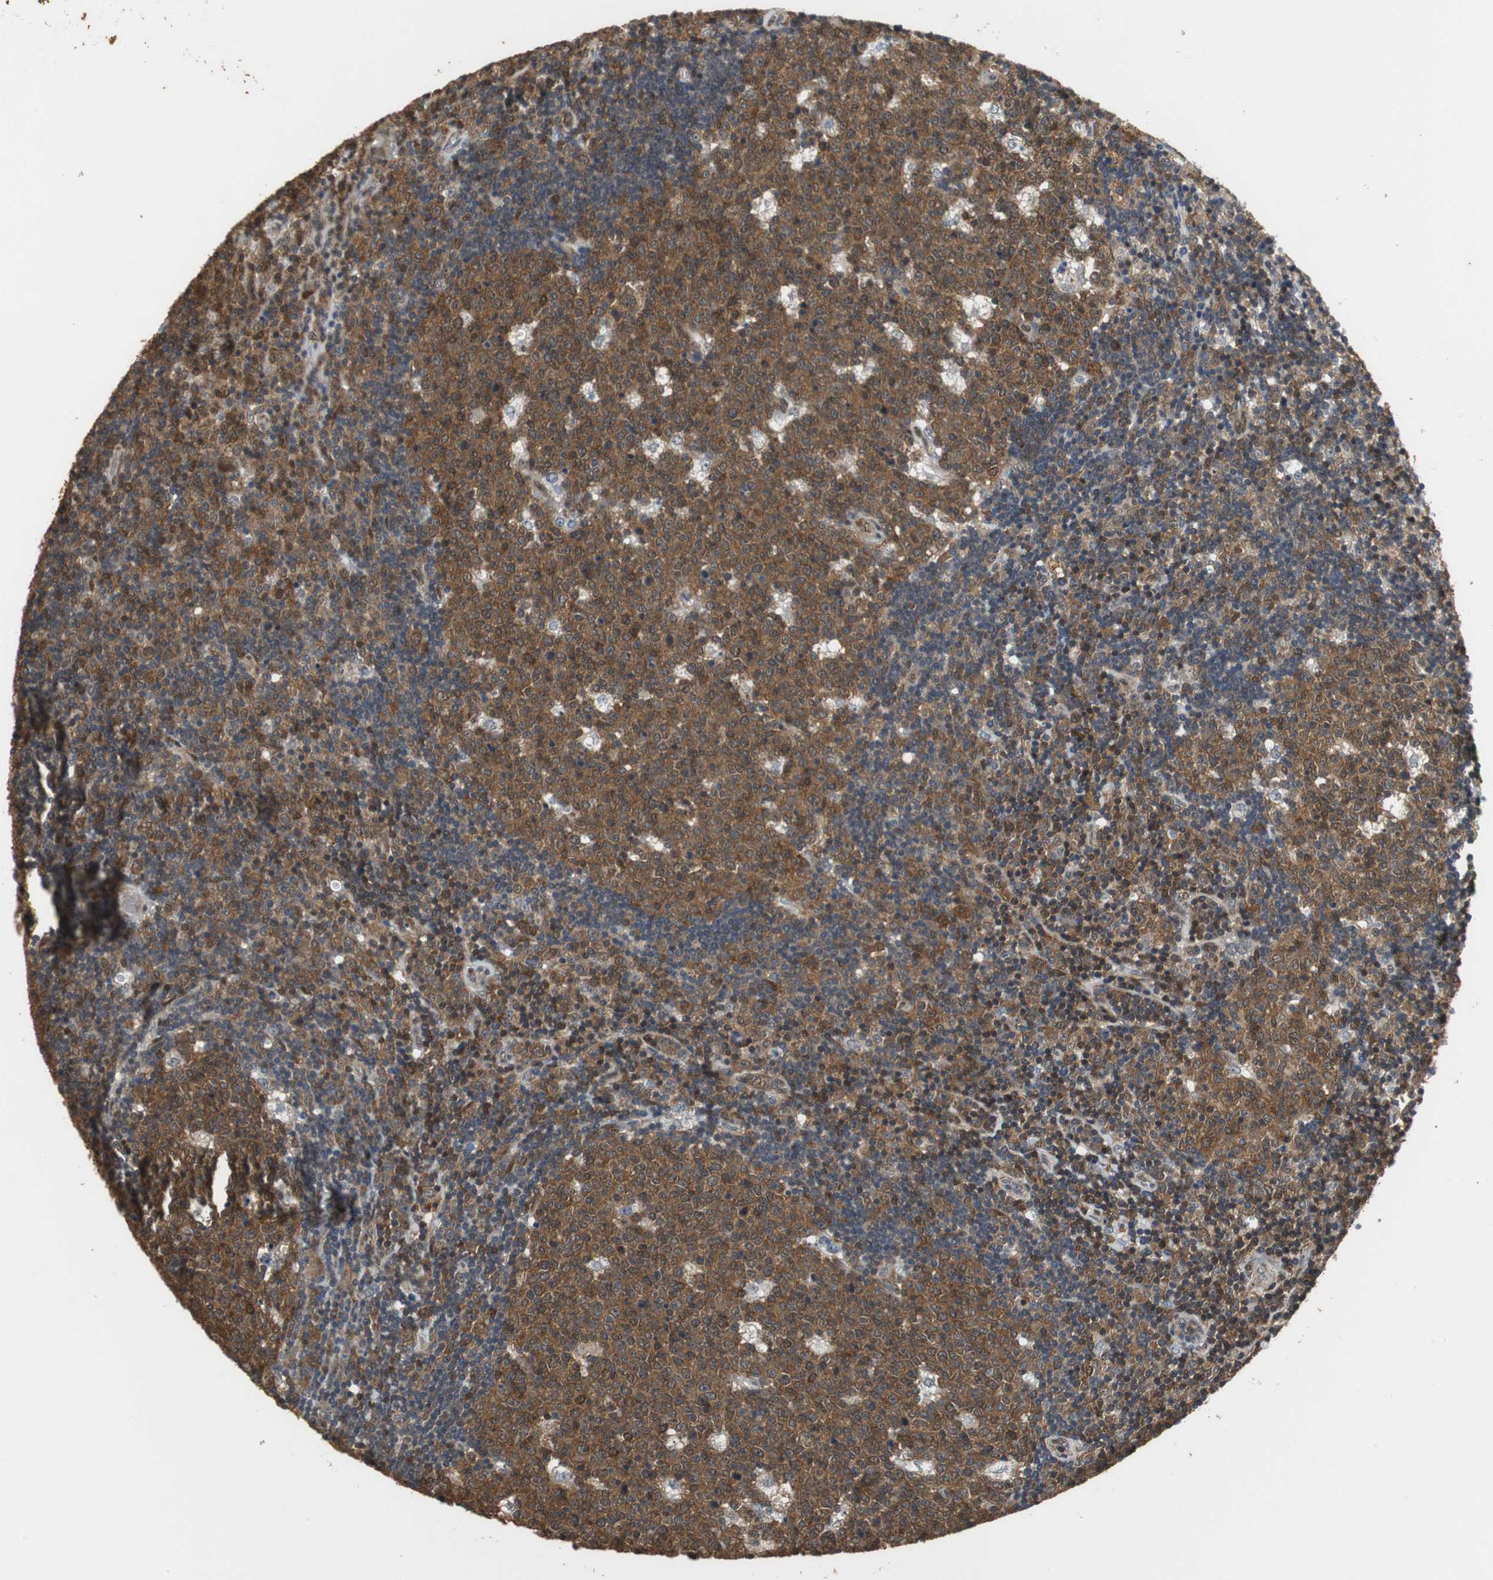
{"staining": {"intensity": "strong", "quantity": ">75%", "location": "cytoplasmic/membranous,nuclear"}, "tissue": "lymph node", "cell_type": "Germinal center cells", "image_type": "normal", "snomed": [{"axis": "morphology", "description": "Normal tissue, NOS"}, {"axis": "topography", "description": "Lymph node"}, {"axis": "topography", "description": "Salivary gland"}], "caption": "High-magnification brightfield microscopy of normal lymph node stained with DAB (brown) and counterstained with hematoxylin (blue). germinal center cells exhibit strong cytoplasmic/membranous,nuclear positivity is present in approximately>75% of cells.", "gene": "UBQLN2", "patient": {"sex": "male", "age": 8}}